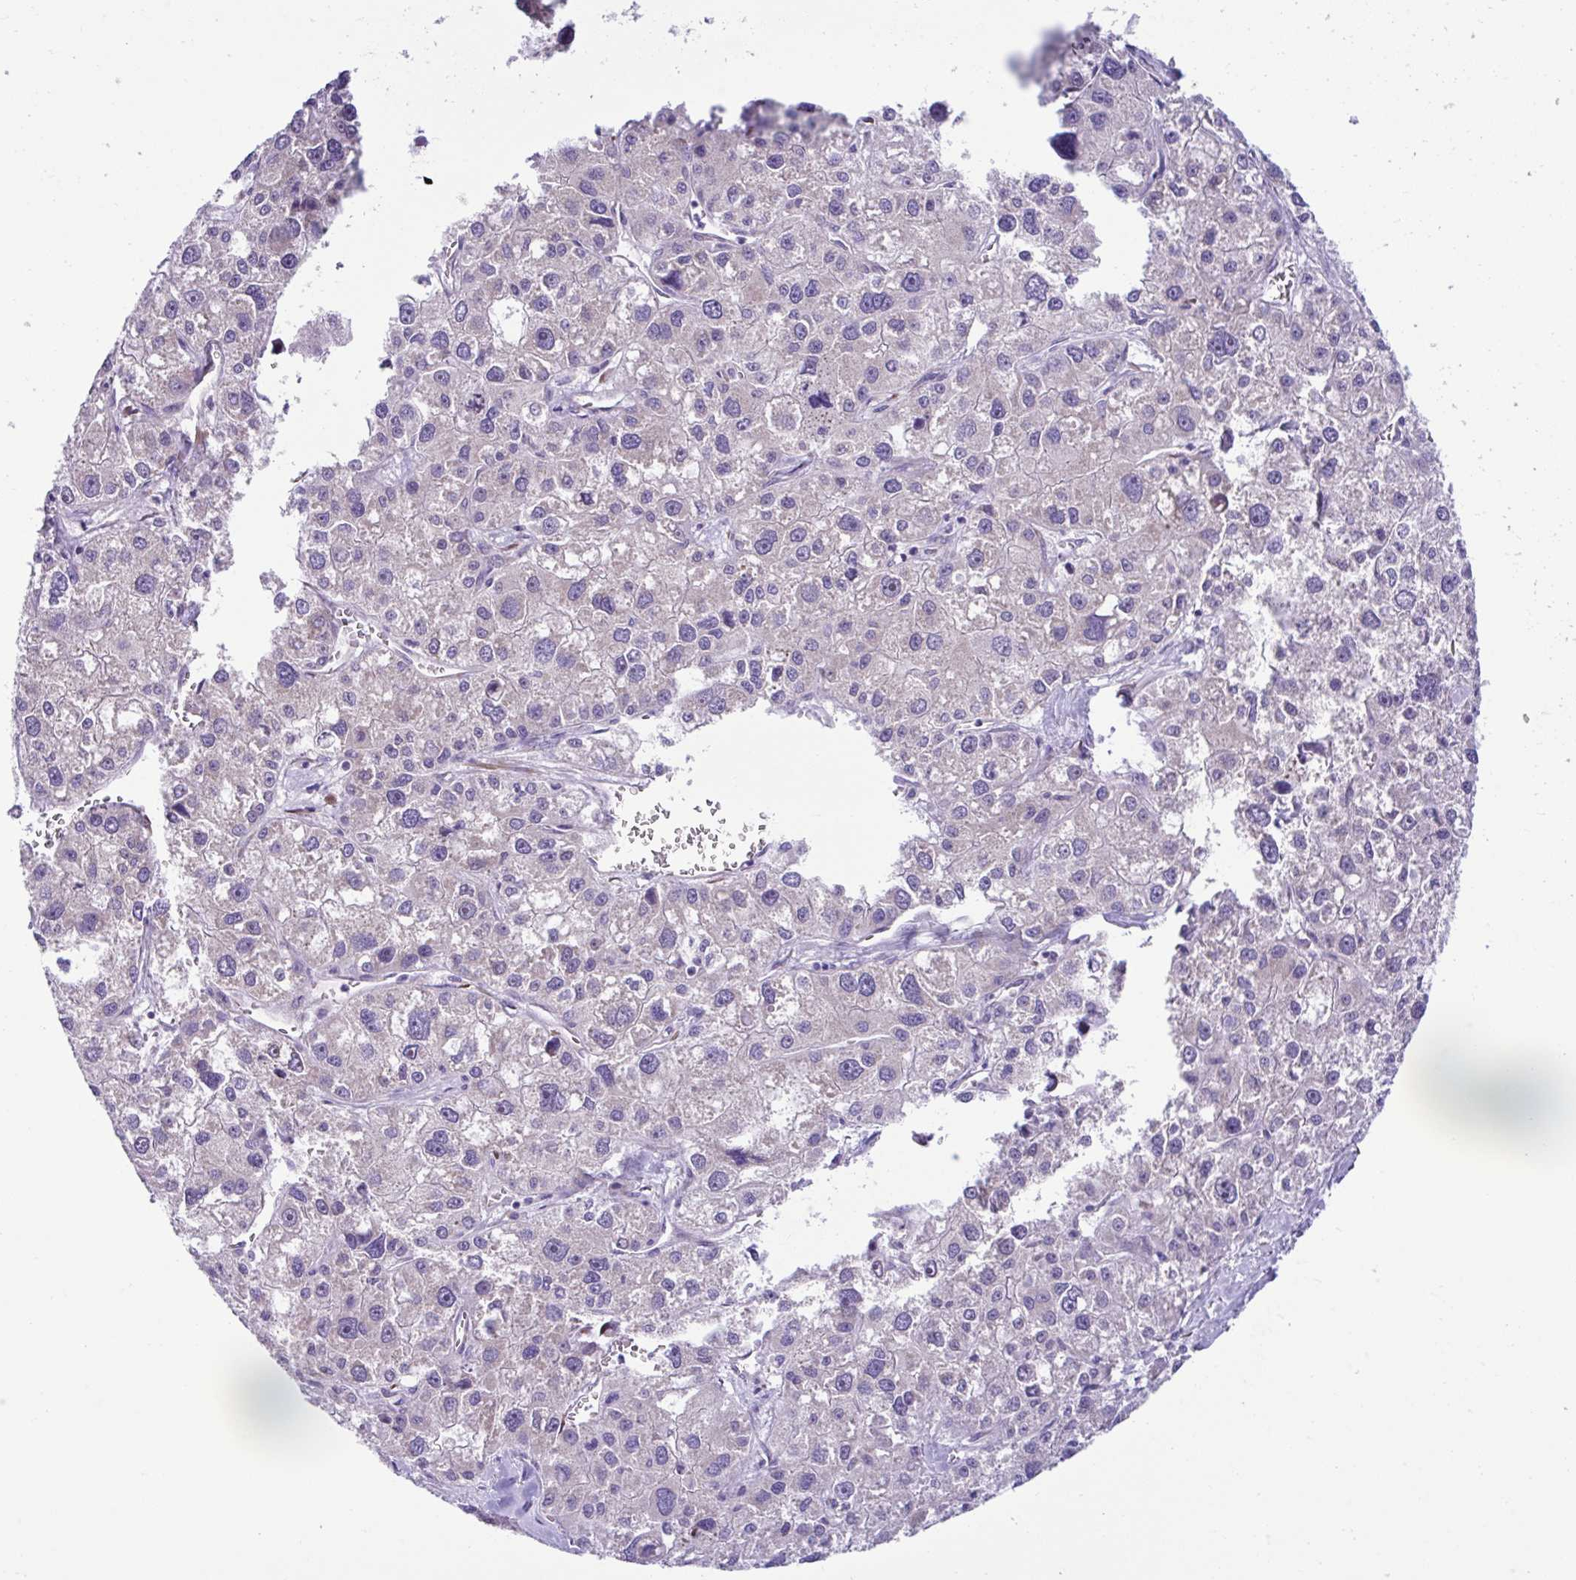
{"staining": {"intensity": "negative", "quantity": "none", "location": "none"}, "tissue": "liver cancer", "cell_type": "Tumor cells", "image_type": "cancer", "snomed": [{"axis": "morphology", "description": "Carcinoma, Hepatocellular, NOS"}, {"axis": "topography", "description": "Liver"}], "caption": "A histopathology image of liver cancer stained for a protein demonstrates no brown staining in tumor cells. (Immunohistochemistry (ihc), brightfield microscopy, high magnification).", "gene": "RPL7", "patient": {"sex": "male", "age": 73}}